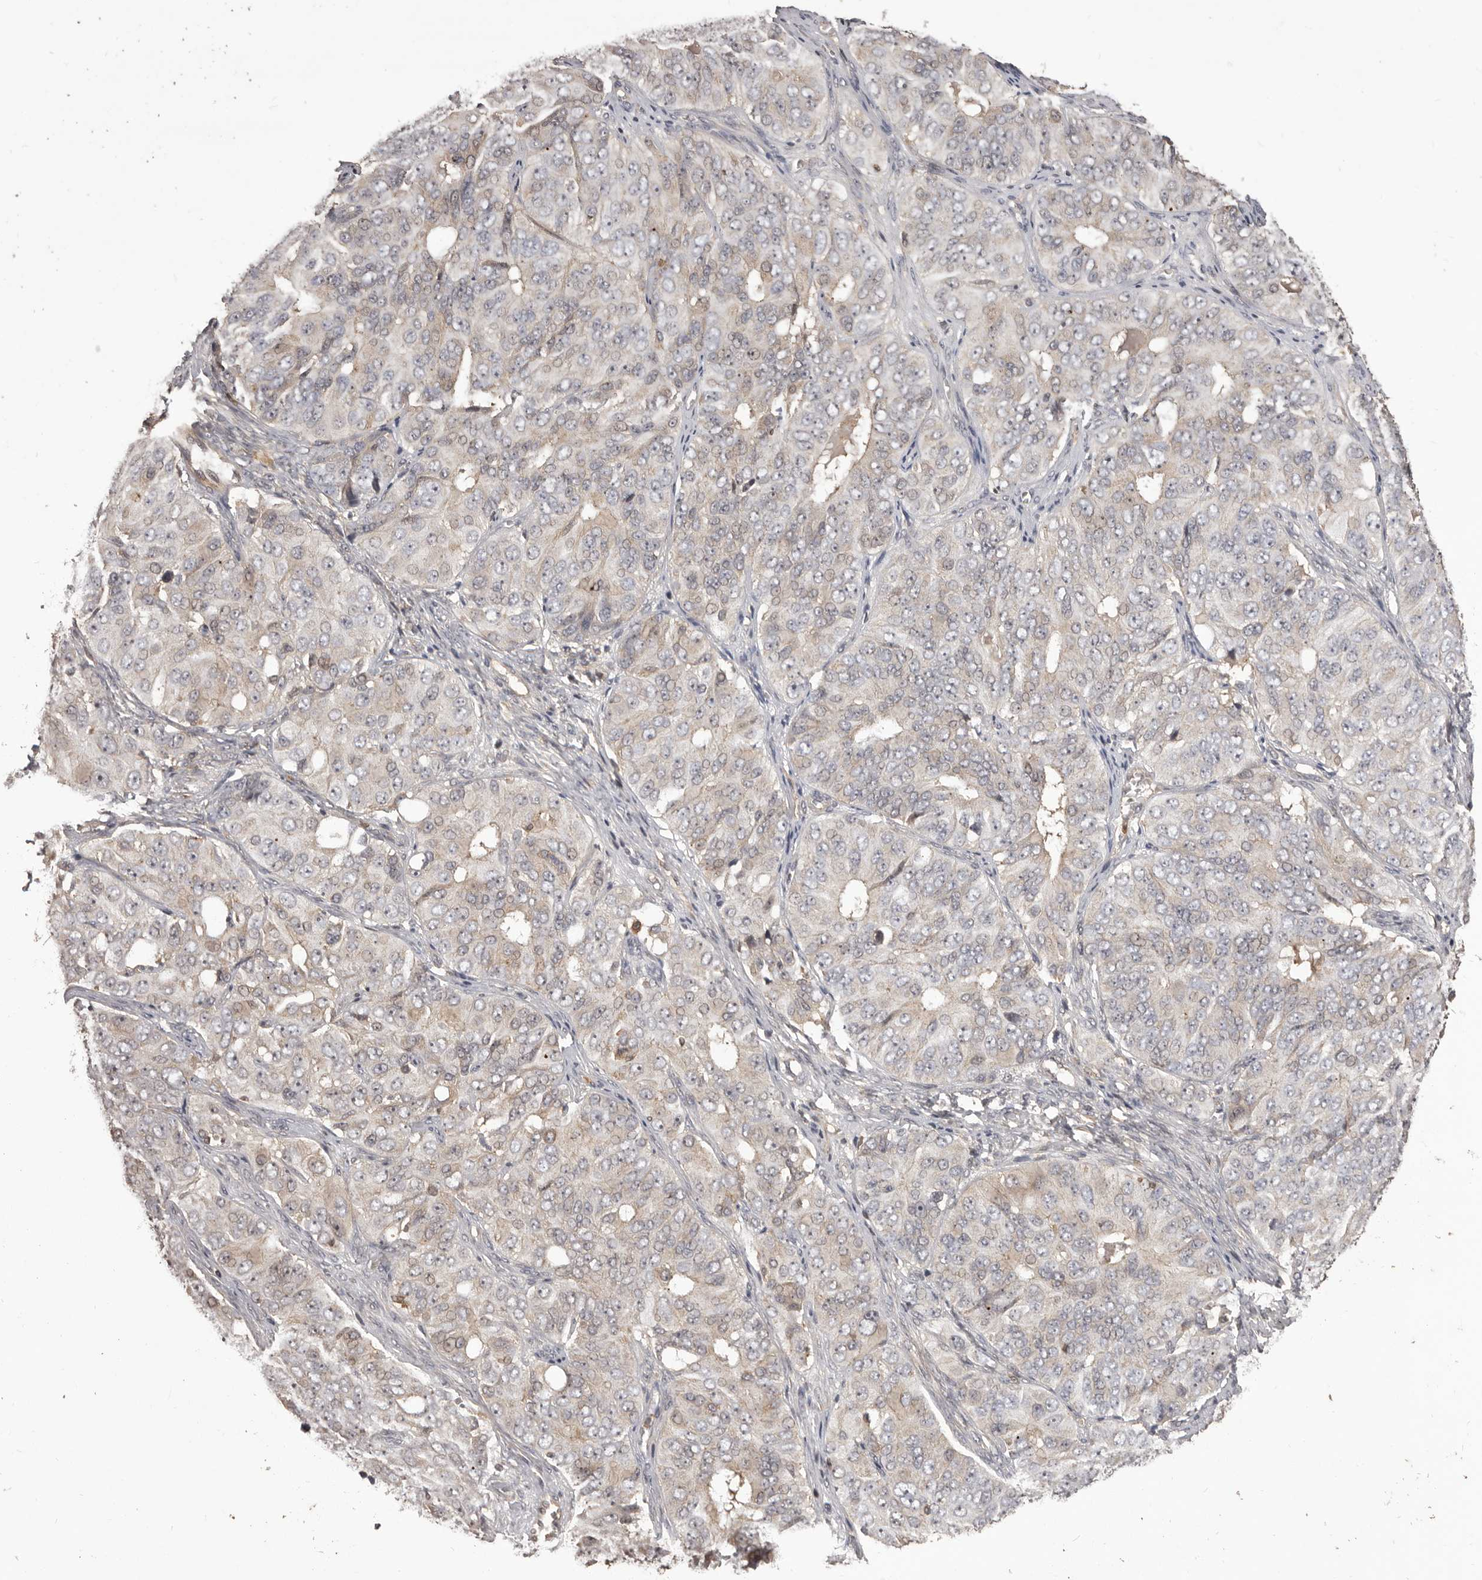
{"staining": {"intensity": "negative", "quantity": "none", "location": "none"}, "tissue": "ovarian cancer", "cell_type": "Tumor cells", "image_type": "cancer", "snomed": [{"axis": "morphology", "description": "Carcinoma, endometroid"}, {"axis": "topography", "description": "Ovary"}], "caption": "A high-resolution photomicrograph shows immunohistochemistry staining of ovarian endometroid carcinoma, which shows no significant expression in tumor cells.", "gene": "GLIPR2", "patient": {"sex": "female", "age": 51}}